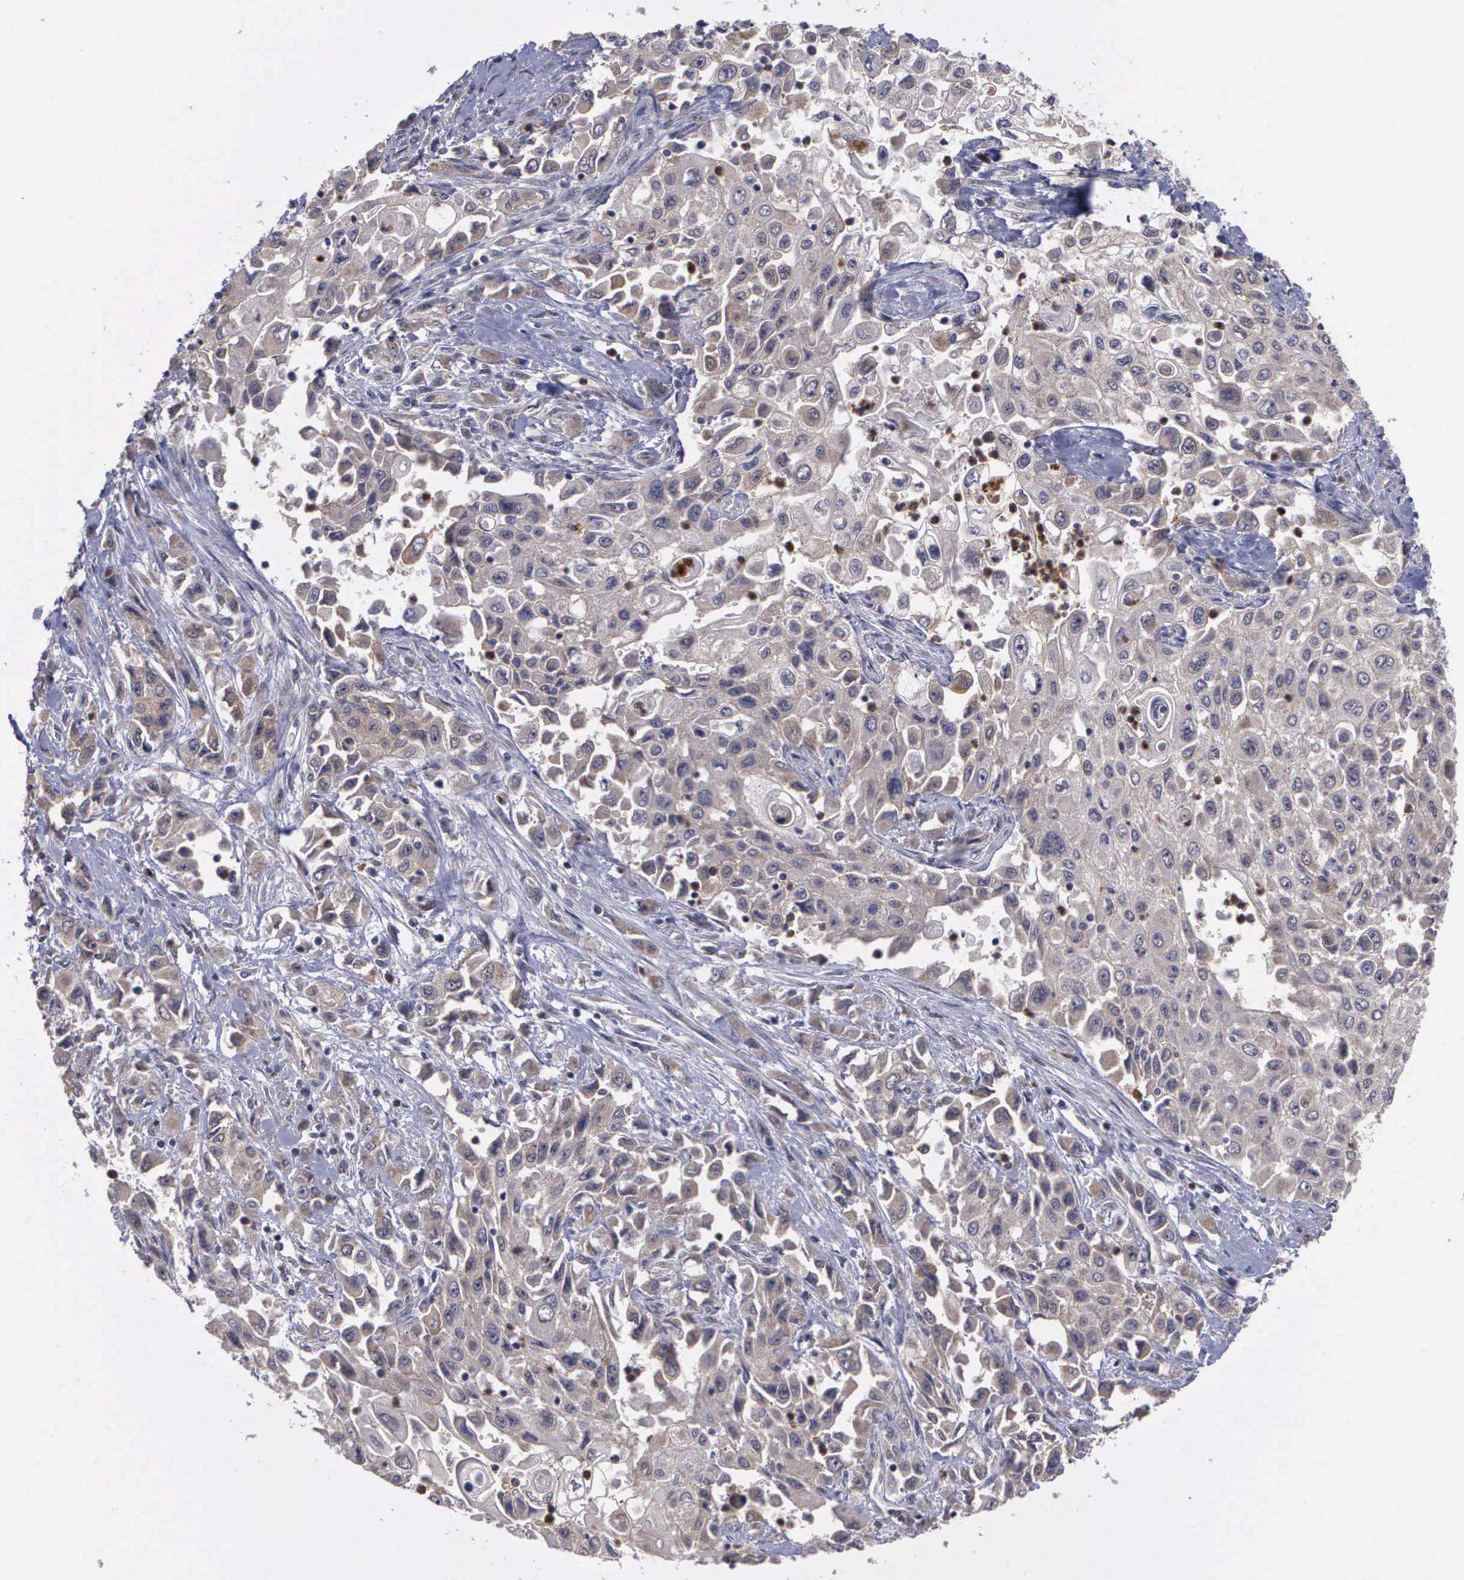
{"staining": {"intensity": "weak", "quantity": "25%-75%", "location": "cytoplasmic/membranous"}, "tissue": "pancreatic cancer", "cell_type": "Tumor cells", "image_type": "cancer", "snomed": [{"axis": "morphology", "description": "Adenocarcinoma, NOS"}, {"axis": "topography", "description": "Pancreas"}], "caption": "A high-resolution micrograph shows IHC staining of adenocarcinoma (pancreatic), which displays weak cytoplasmic/membranous positivity in about 25%-75% of tumor cells.", "gene": "MAP3K9", "patient": {"sex": "male", "age": 70}}